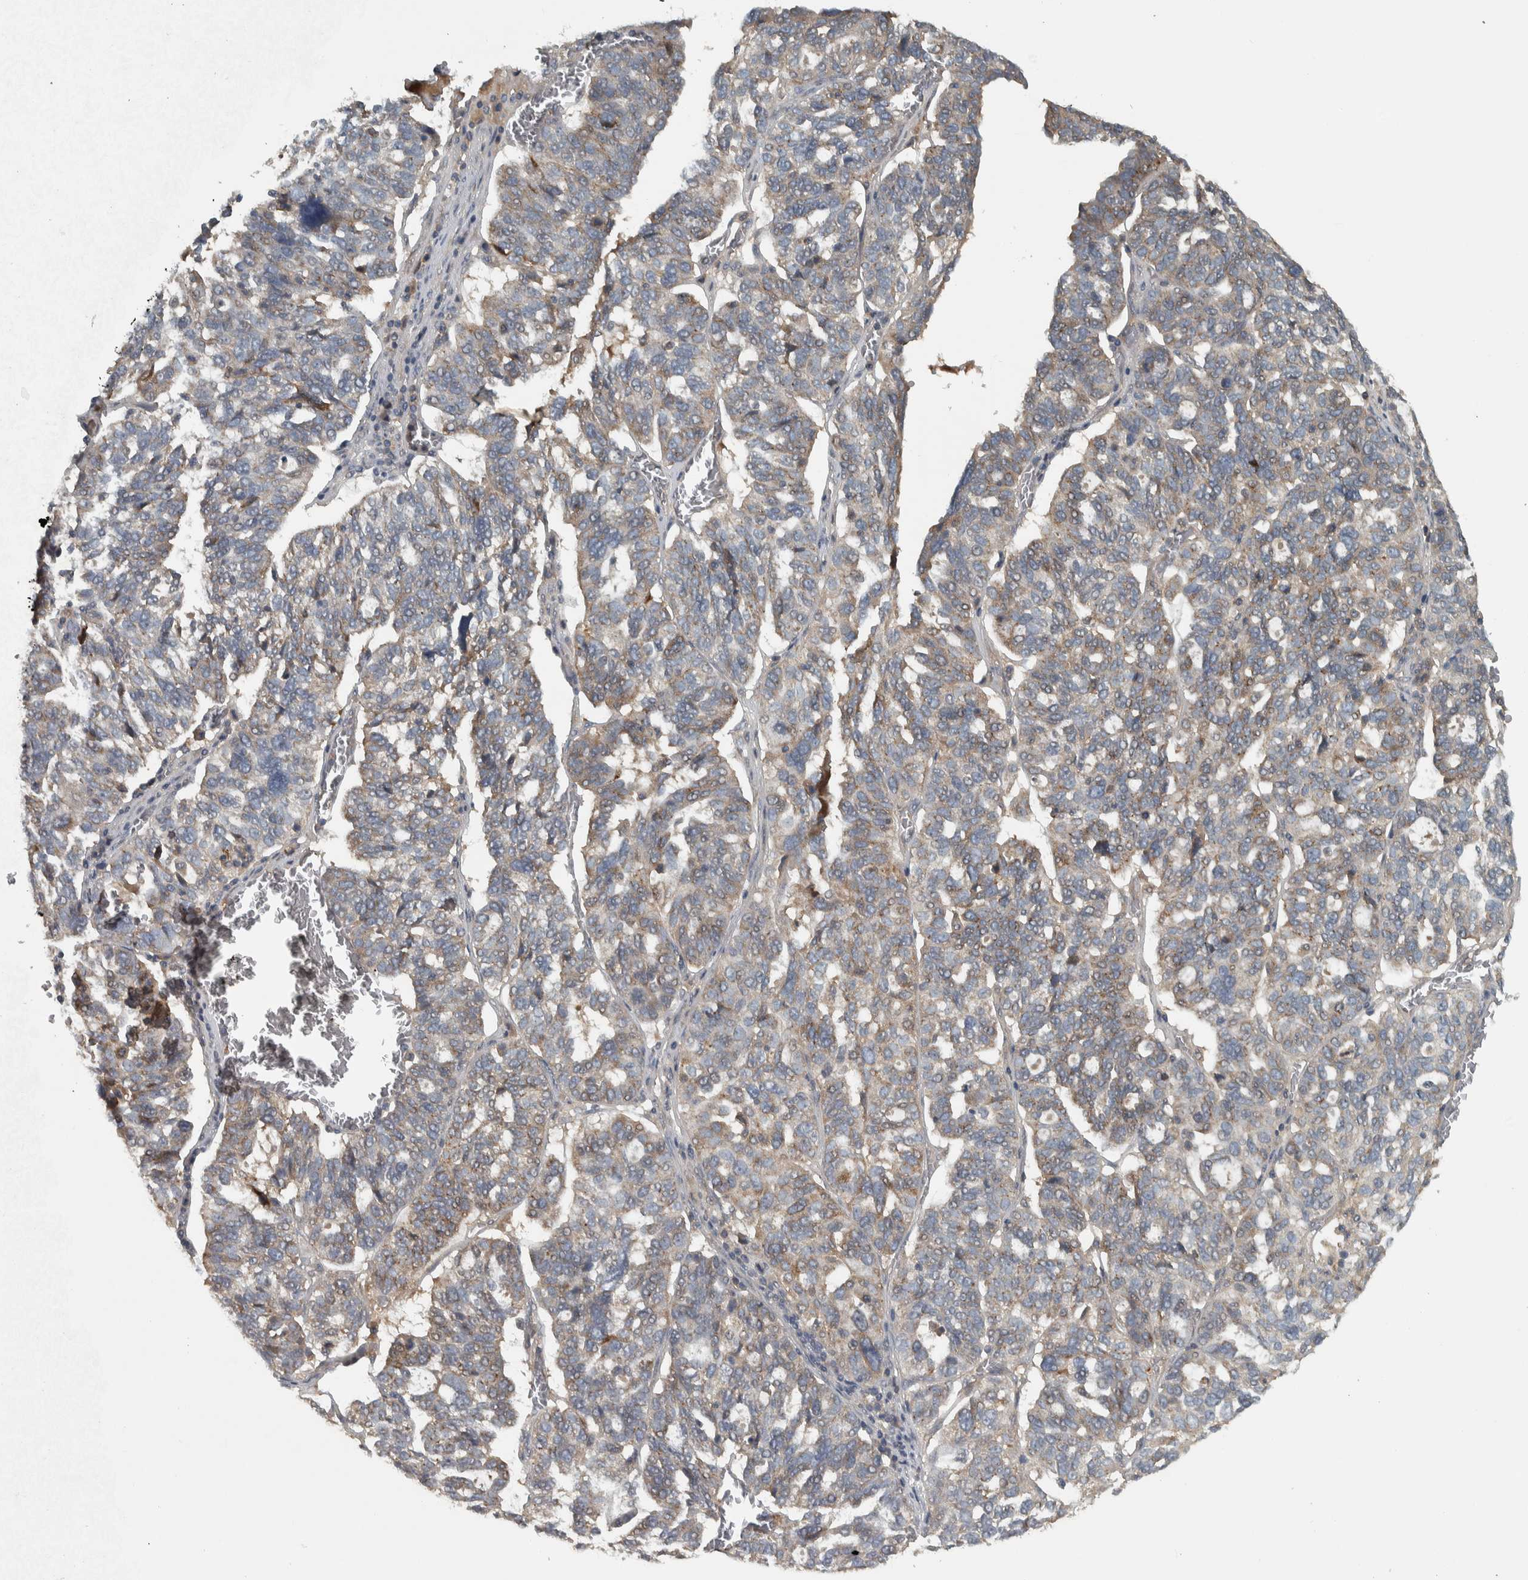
{"staining": {"intensity": "weak", "quantity": "<25%", "location": "cytoplasmic/membranous"}, "tissue": "ovarian cancer", "cell_type": "Tumor cells", "image_type": "cancer", "snomed": [{"axis": "morphology", "description": "Cystadenocarcinoma, serous, NOS"}, {"axis": "topography", "description": "Ovary"}], "caption": "High power microscopy image of an immunohistochemistry (IHC) micrograph of ovarian serous cystadenocarcinoma, revealing no significant staining in tumor cells.", "gene": "CLCN2", "patient": {"sex": "female", "age": 59}}